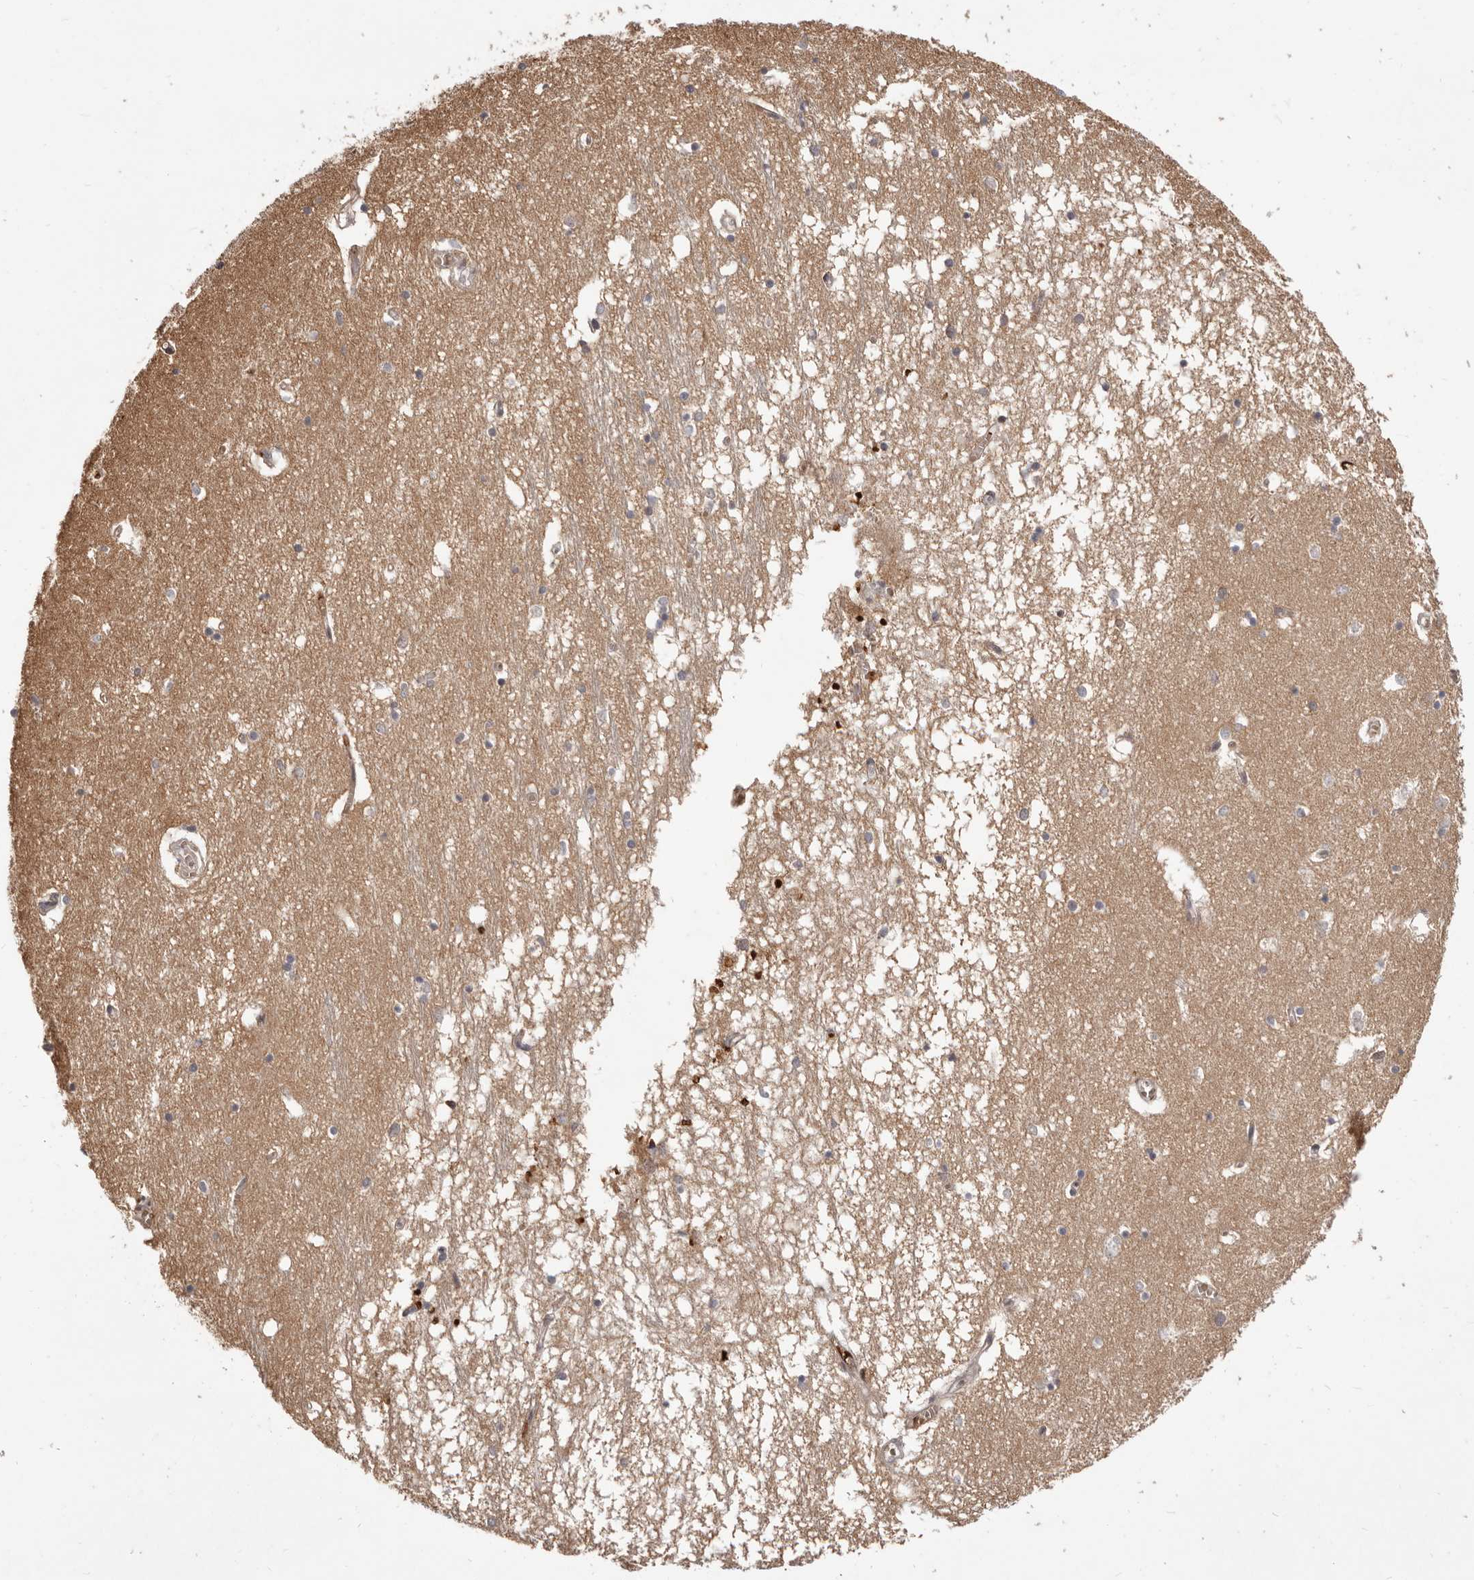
{"staining": {"intensity": "negative", "quantity": "none", "location": "none"}, "tissue": "hippocampus", "cell_type": "Glial cells", "image_type": "normal", "snomed": [{"axis": "morphology", "description": "Normal tissue, NOS"}, {"axis": "topography", "description": "Hippocampus"}], "caption": "Immunohistochemical staining of benign hippocampus demonstrates no significant staining in glial cells. (DAB immunohistochemistry visualized using brightfield microscopy, high magnification).", "gene": "NCOA3", "patient": {"sex": "male", "age": 70}}